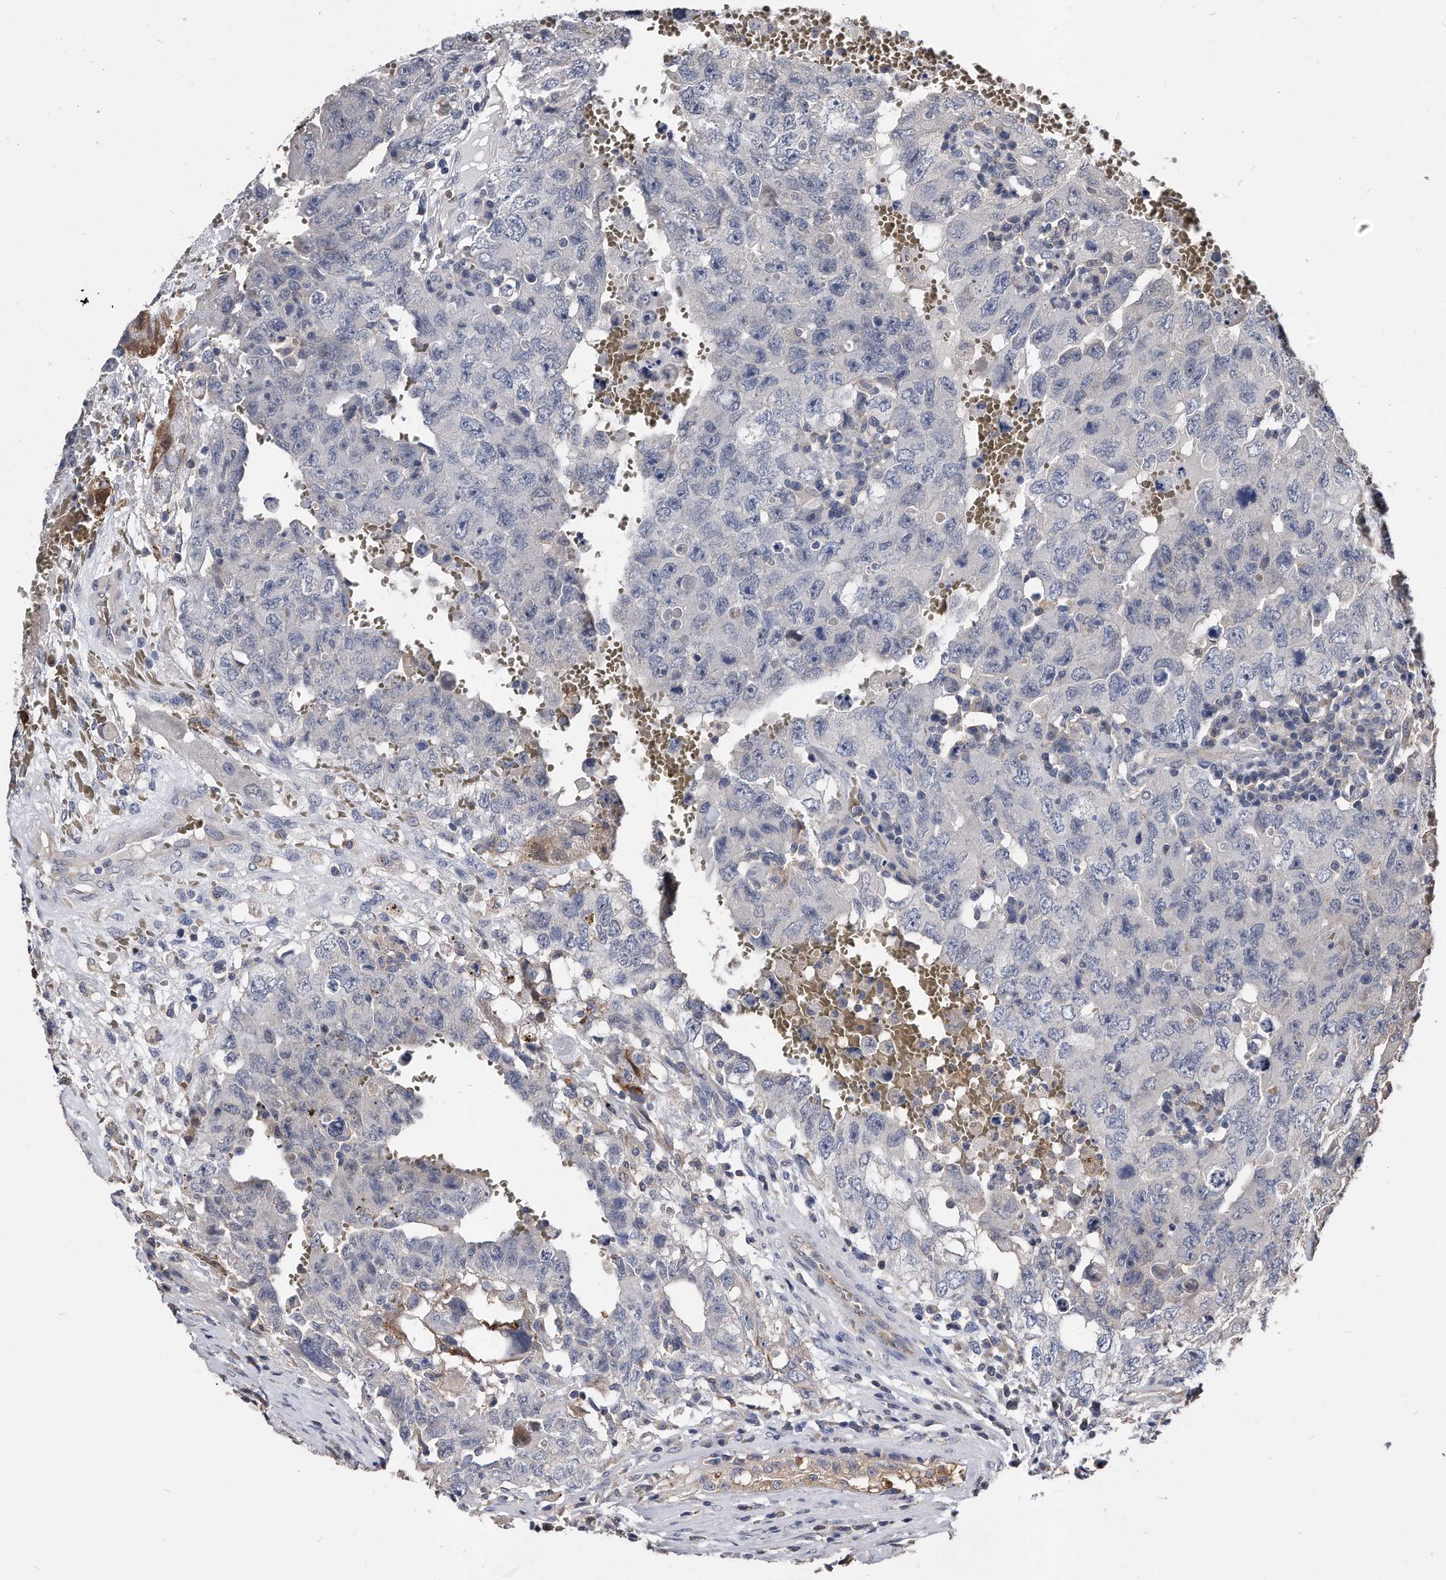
{"staining": {"intensity": "negative", "quantity": "none", "location": "none"}, "tissue": "testis cancer", "cell_type": "Tumor cells", "image_type": "cancer", "snomed": [{"axis": "morphology", "description": "Carcinoma, Embryonal, NOS"}, {"axis": "topography", "description": "Testis"}], "caption": "Micrograph shows no protein positivity in tumor cells of testis cancer tissue.", "gene": "IL20RA", "patient": {"sex": "male", "age": 26}}